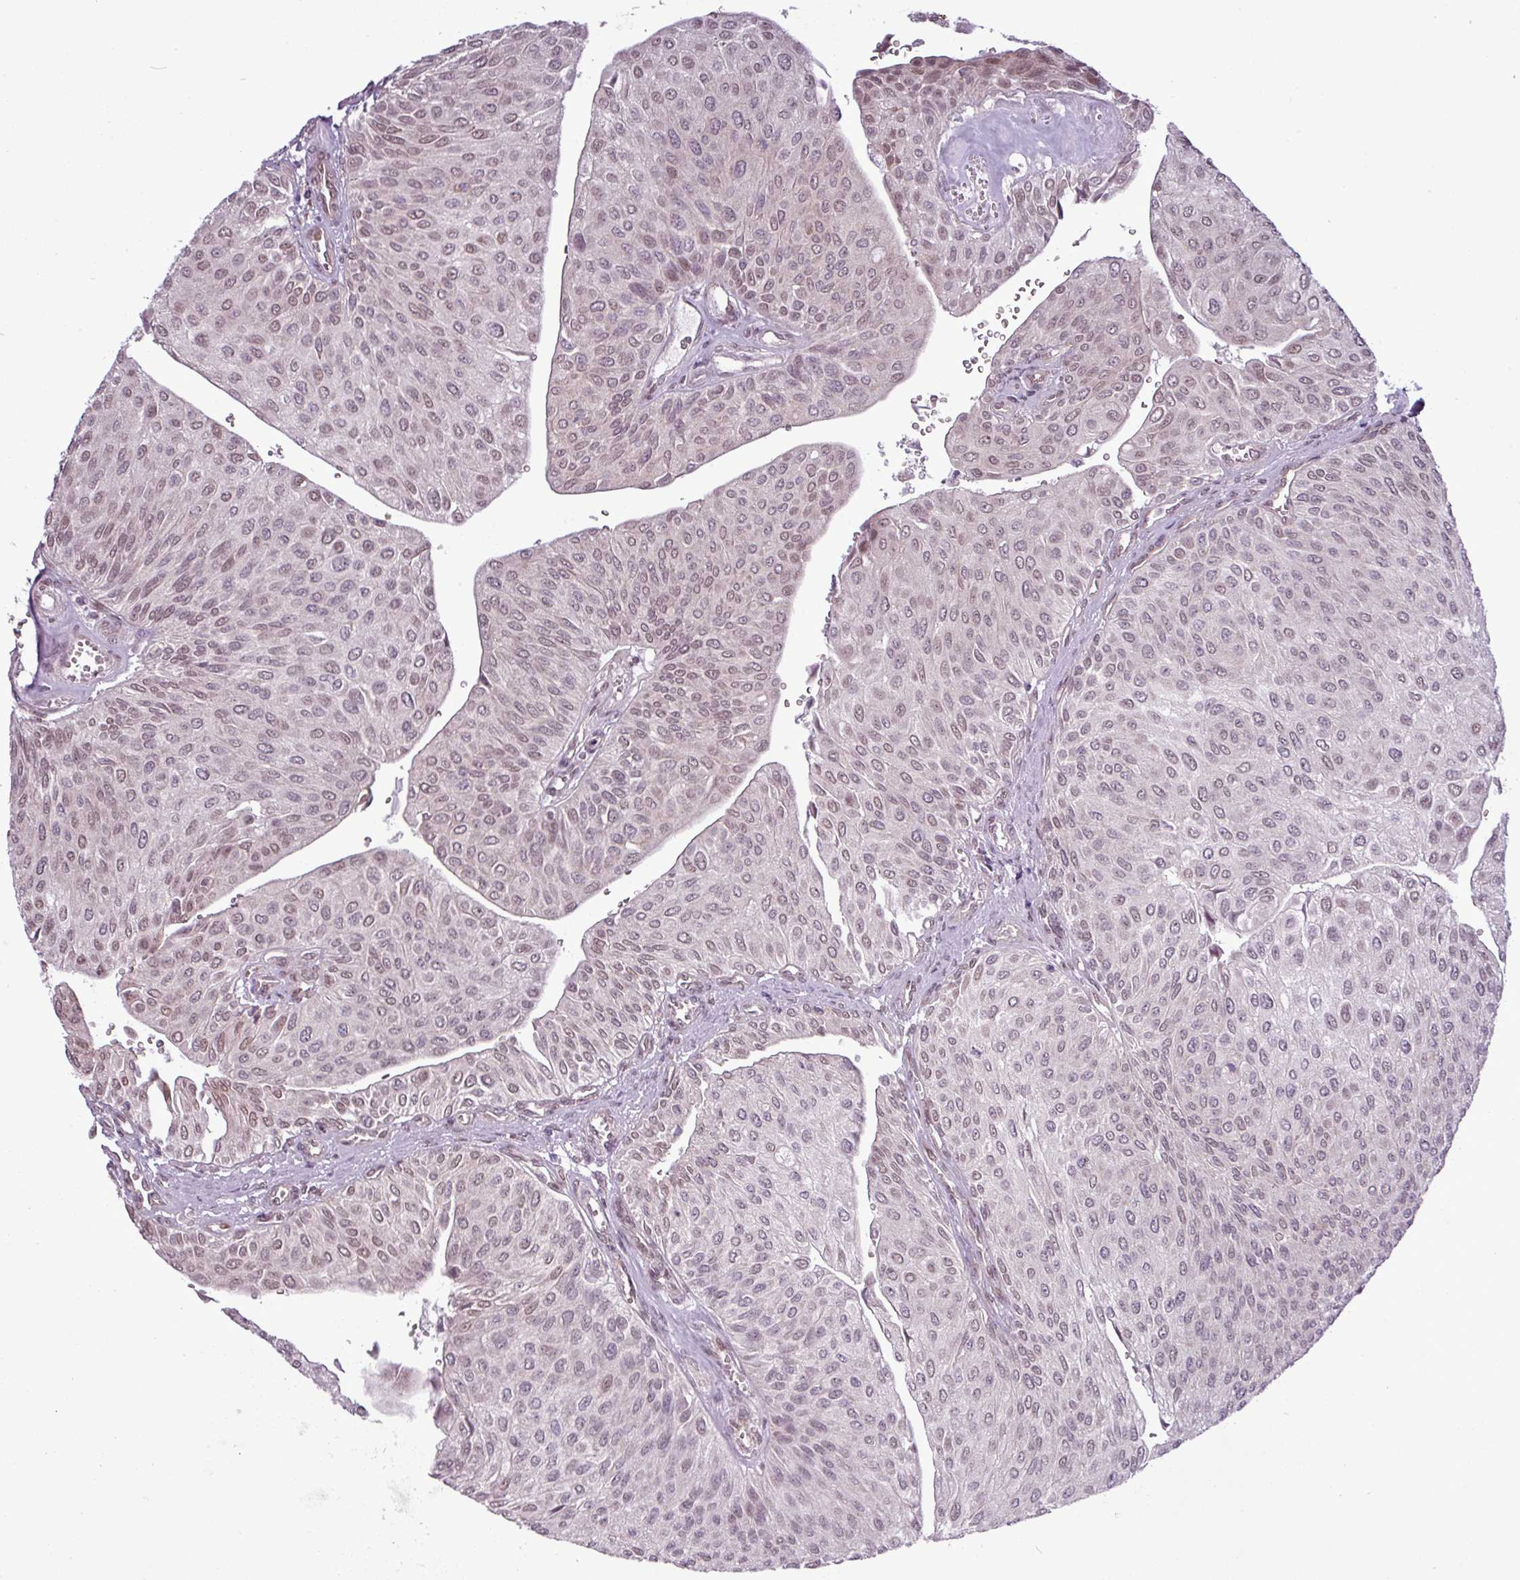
{"staining": {"intensity": "moderate", "quantity": "25%-75%", "location": "cytoplasmic/membranous"}, "tissue": "urothelial cancer", "cell_type": "Tumor cells", "image_type": "cancer", "snomed": [{"axis": "morphology", "description": "Urothelial carcinoma, NOS"}, {"axis": "topography", "description": "Urinary bladder"}], "caption": "Immunohistochemical staining of human transitional cell carcinoma exhibits medium levels of moderate cytoplasmic/membranous protein positivity in approximately 25%-75% of tumor cells.", "gene": "GPT2", "patient": {"sex": "male", "age": 67}}